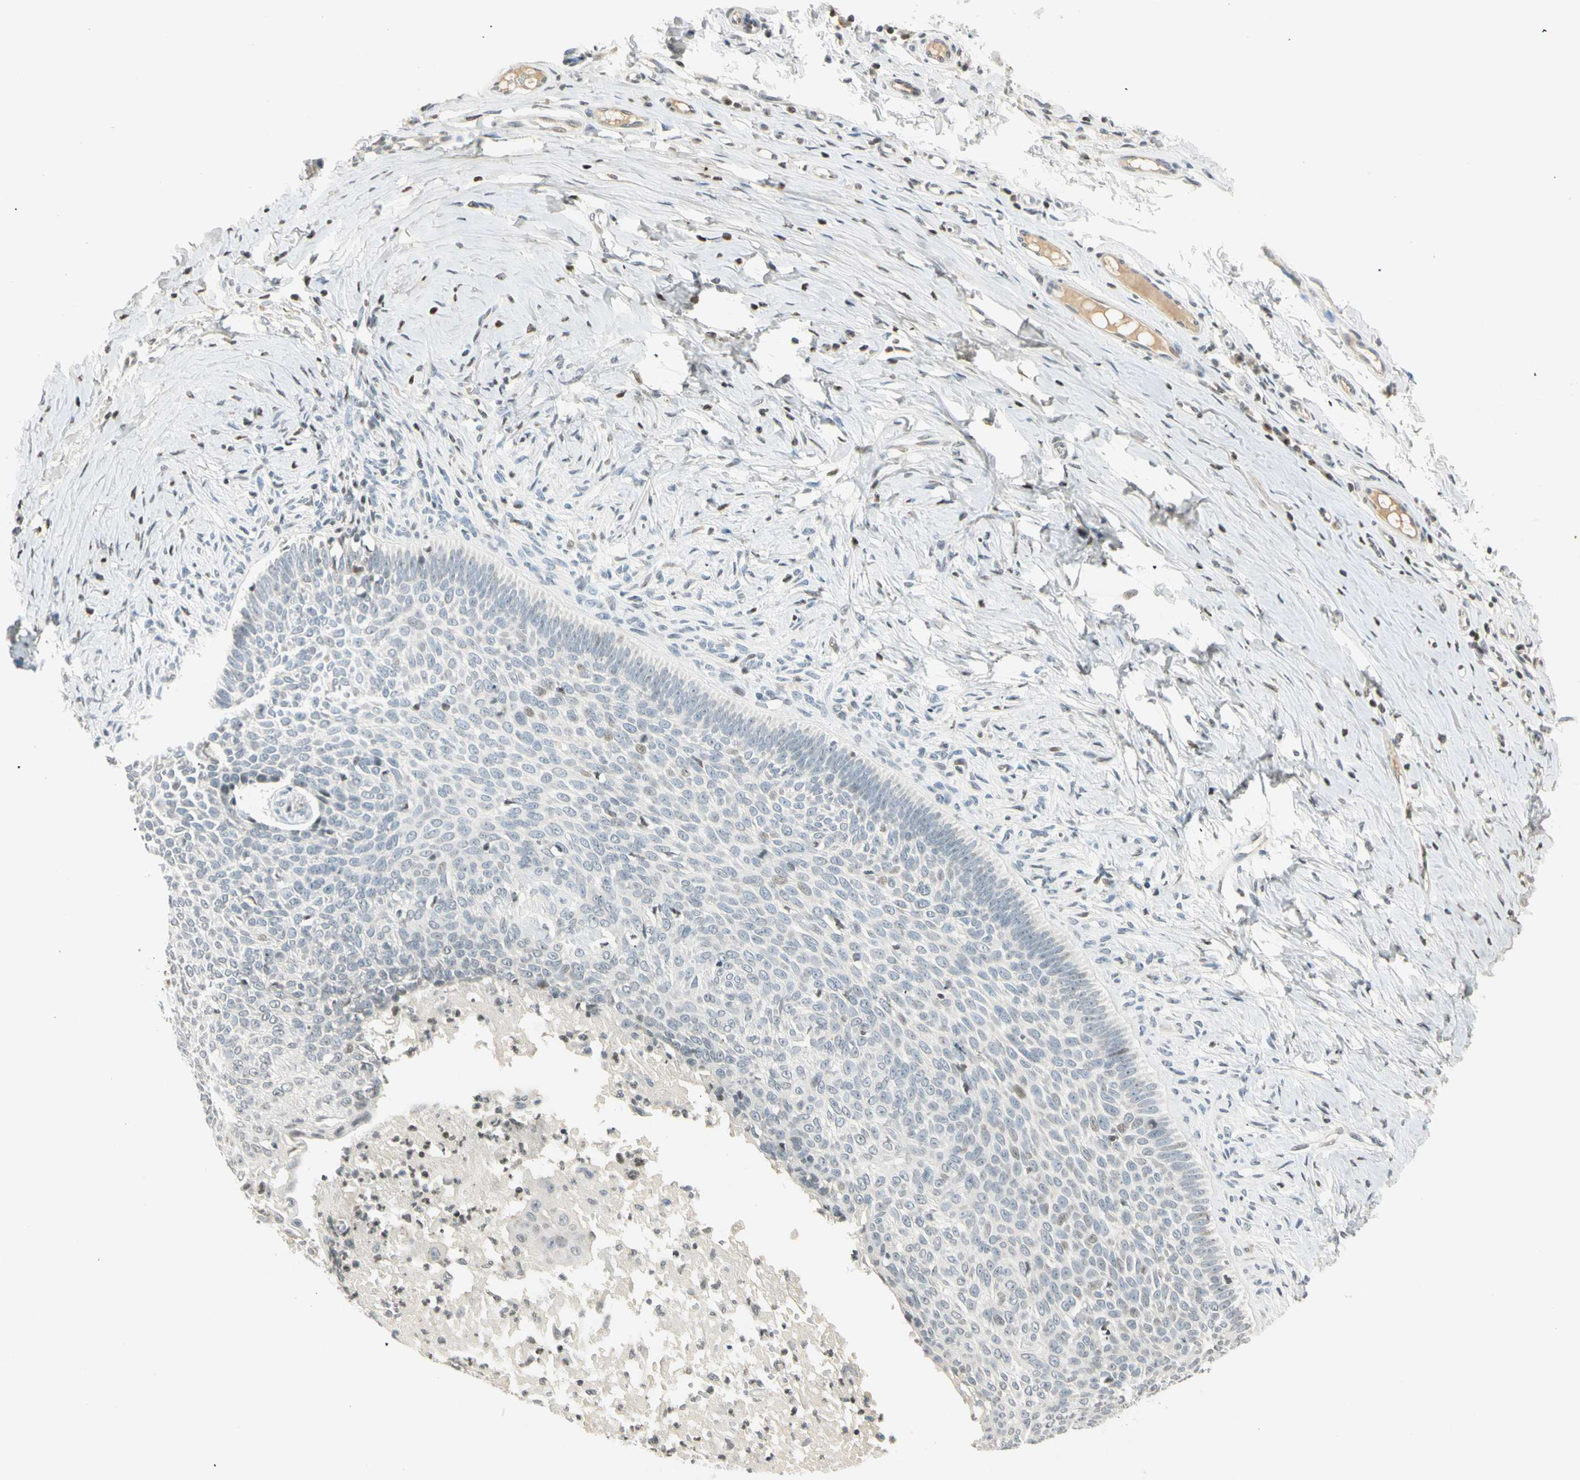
{"staining": {"intensity": "weak", "quantity": "<25%", "location": "nuclear"}, "tissue": "skin cancer", "cell_type": "Tumor cells", "image_type": "cancer", "snomed": [{"axis": "morphology", "description": "Normal tissue, NOS"}, {"axis": "morphology", "description": "Basal cell carcinoma"}, {"axis": "topography", "description": "Skin"}], "caption": "A photomicrograph of human skin cancer (basal cell carcinoma) is negative for staining in tumor cells. (Stains: DAB (3,3'-diaminobenzidine) immunohistochemistry with hematoxylin counter stain, Microscopy: brightfield microscopy at high magnification).", "gene": "SMAD3", "patient": {"sex": "male", "age": 87}}